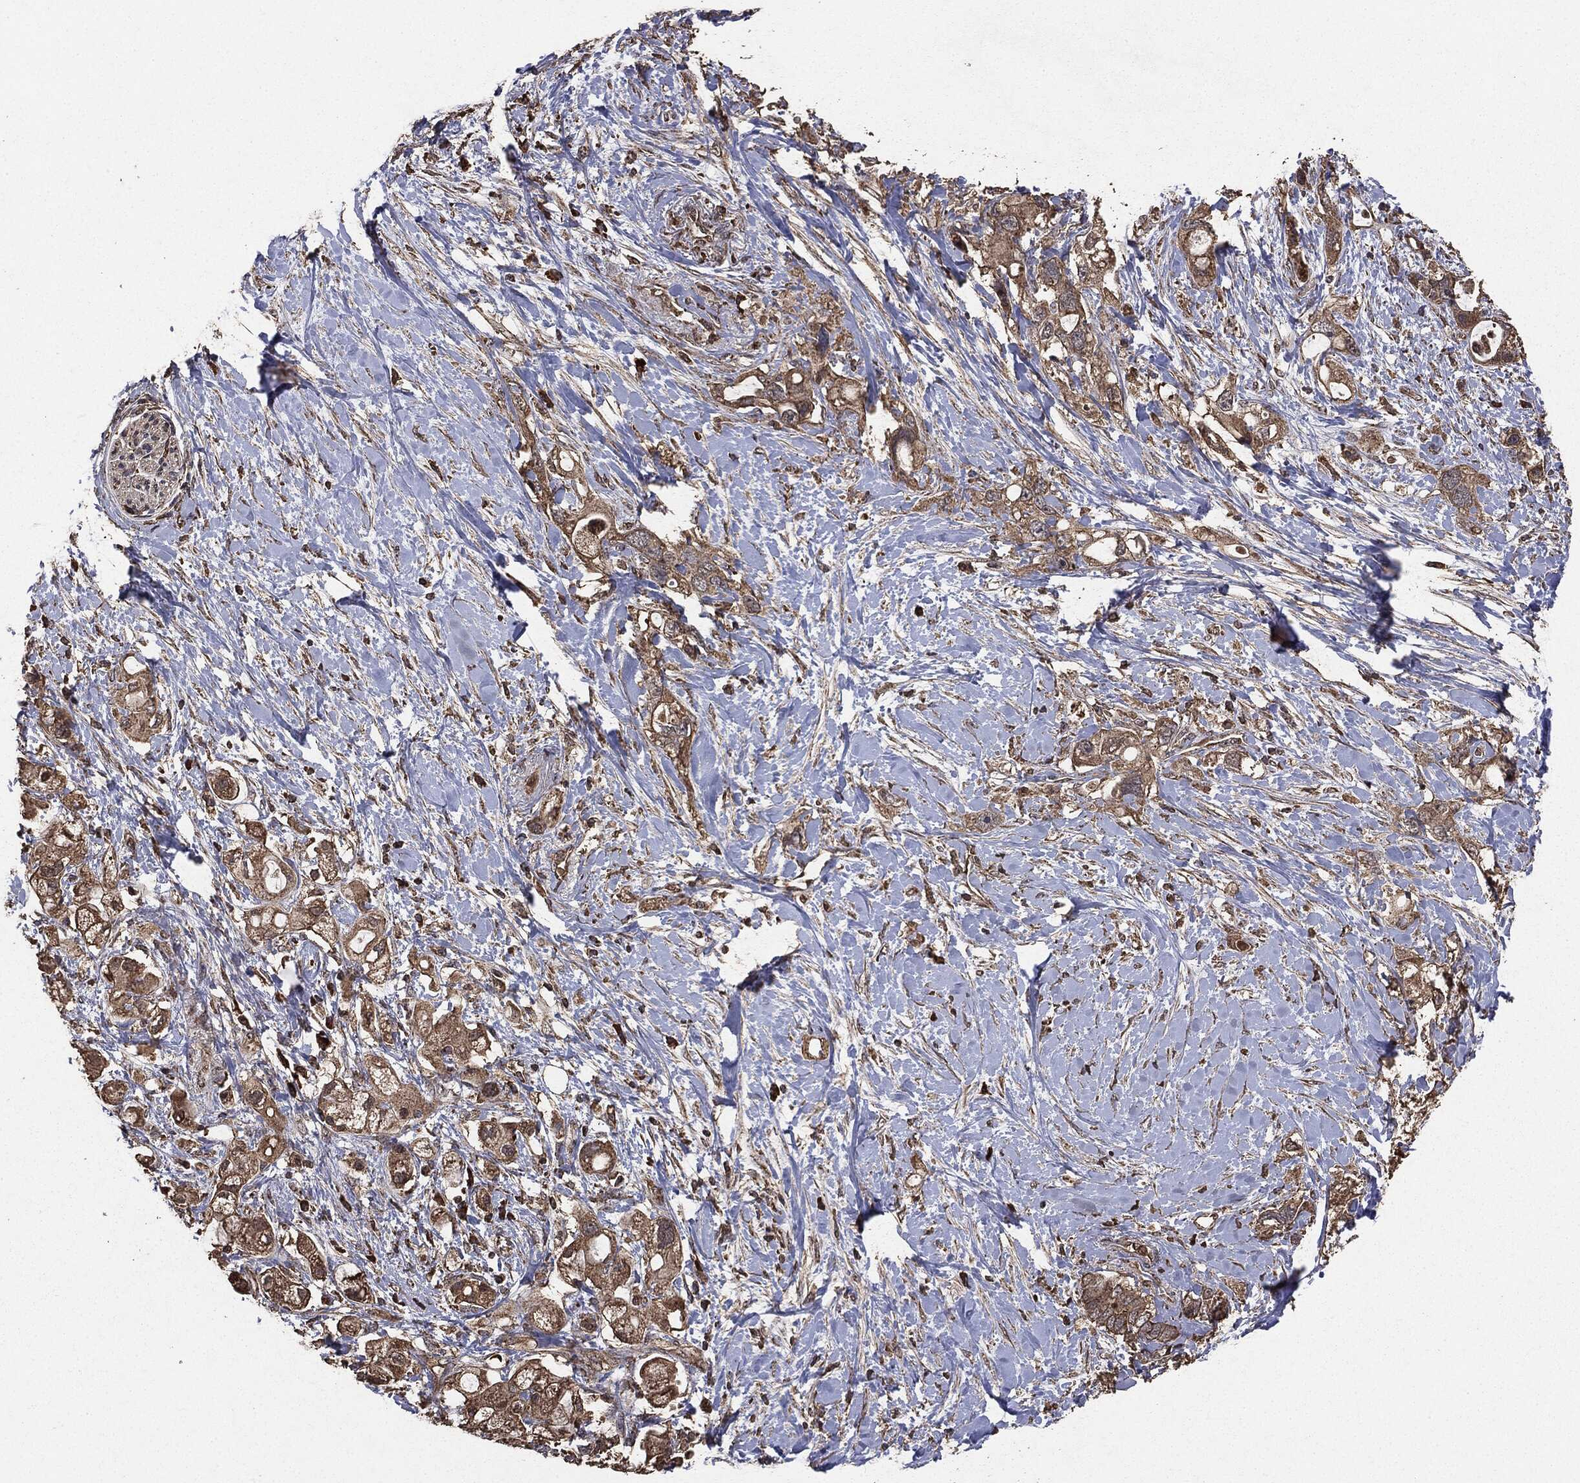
{"staining": {"intensity": "moderate", "quantity": ">75%", "location": "cytoplasmic/membranous"}, "tissue": "pancreatic cancer", "cell_type": "Tumor cells", "image_type": "cancer", "snomed": [{"axis": "morphology", "description": "Adenocarcinoma, NOS"}, {"axis": "topography", "description": "Pancreas"}], "caption": "A brown stain labels moderate cytoplasmic/membranous staining of a protein in human pancreatic cancer (adenocarcinoma) tumor cells.", "gene": "MTOR", "patient": {"sex": "female", "age": 56}}